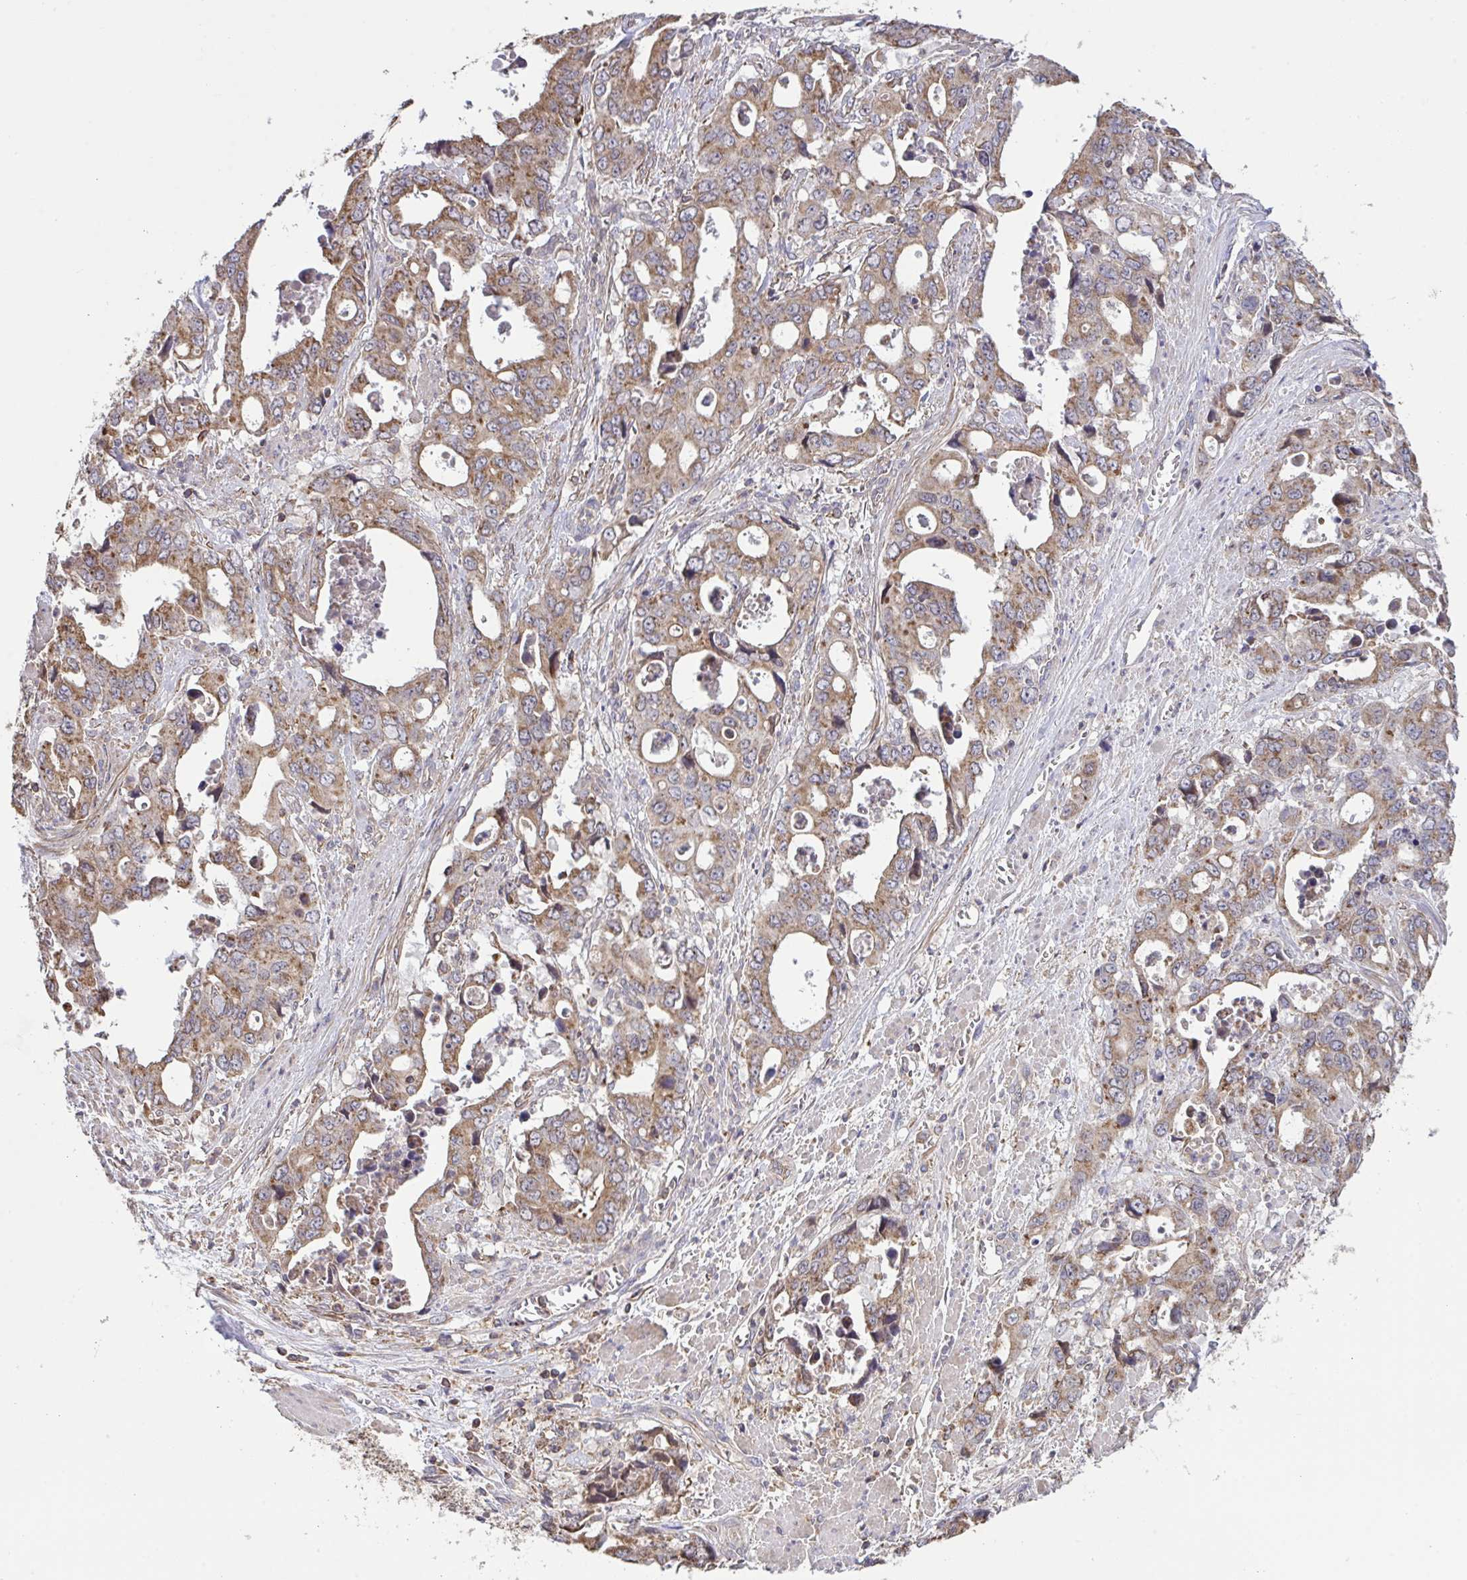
{"staining": {"intensity": "weak", "quantity": ">75%", "location": "cytoplasmic/membranous"}, "tissue": "stomach cancer", "cell_type": "Tumor cells", "image_type": "cancer", "snomed": [{"axis": "morphology", "description": "Adenocarcinoma, NOS"}, {"axis": "topography", "description": "Stomach, upper"}], "caption": "This is an image of immunohistochemistry staining of adenocarcinoma (stomach), which shows weak expression in the cytoplasmic/membranous of tumor cells.", "gene": "PPM1H", "patient": {"sex": "male", "age": 74}}